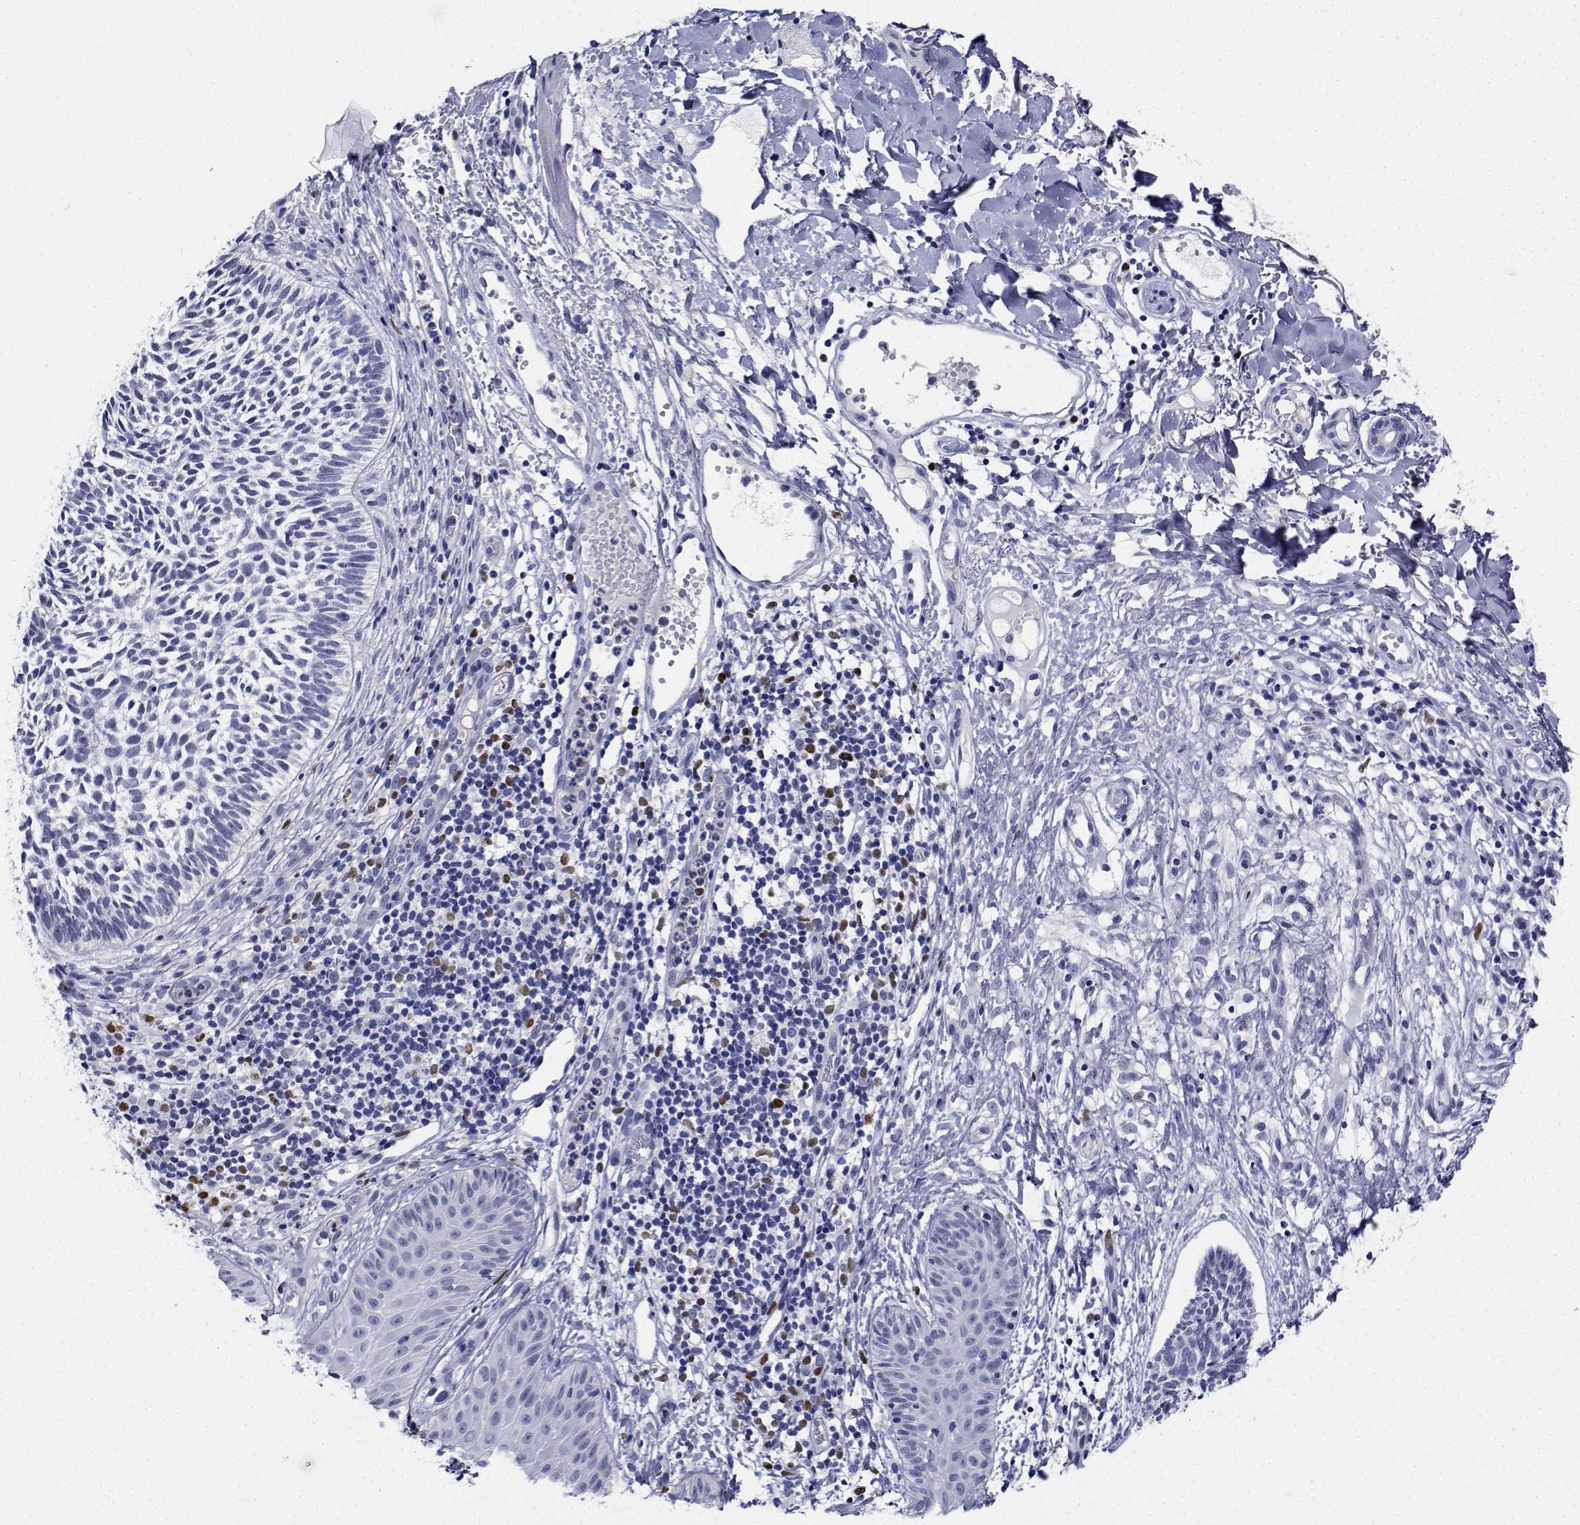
{"staining": {"intensity": "negative", "quantity": "none", "location": "none"}, "tissue": "skin cancer", "cell_type": "Tumor cells", "image_type": "cancer", "snomed": [{"axis": "morphology", "description": "Basal cell carcinoma"}, {"axis": "topography", "description": "Skin"}], "caption": "High power microscopy micrograph of an IHC photomicrograph of skin cancer (basal cell carcinoma), revealing no significant expression in tumor cells.", "gene": "PLXNA4", "patient": {"sex": "male", "age": 78}}